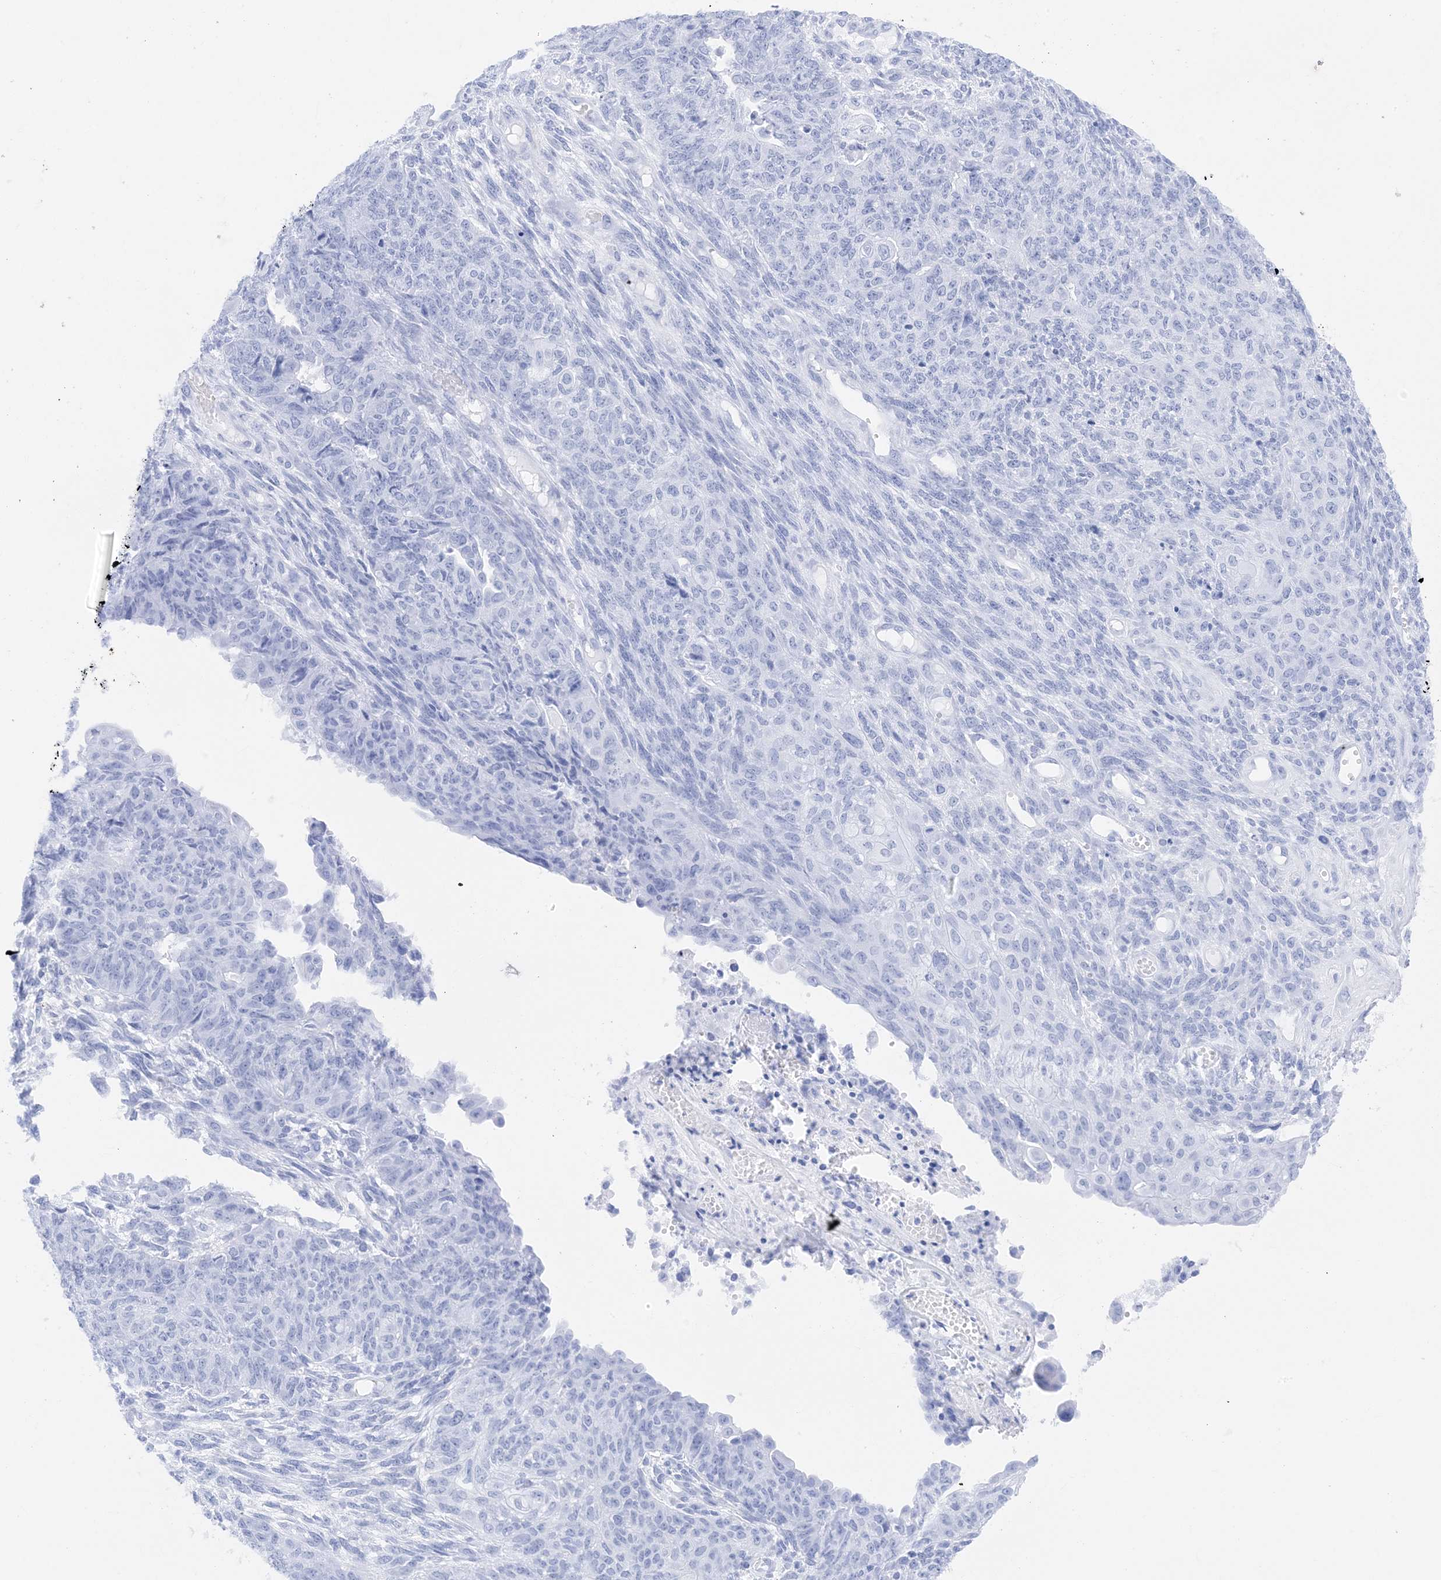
{"staining": {"intensity": "negative", "quantity": "none", "location": "none"}, "tissue": "endometrial cancer", "cell_type": "Tumor cells", "image_type": "cancer", "snomed": [{"axis": "morphology", "description": "Adenocarcinoma, NOS"}, {"axis": "topography", "description": "Endometrium"}], "caption": "Immunohistochemistry histopathology image of neoplastic tissue: endometrial cancer (adenocarcinoma) stained with DAB shows no significant protein expression in tumor cells.", "gene": "MUC17", "patient": {"sex": "female", "age": 32}}